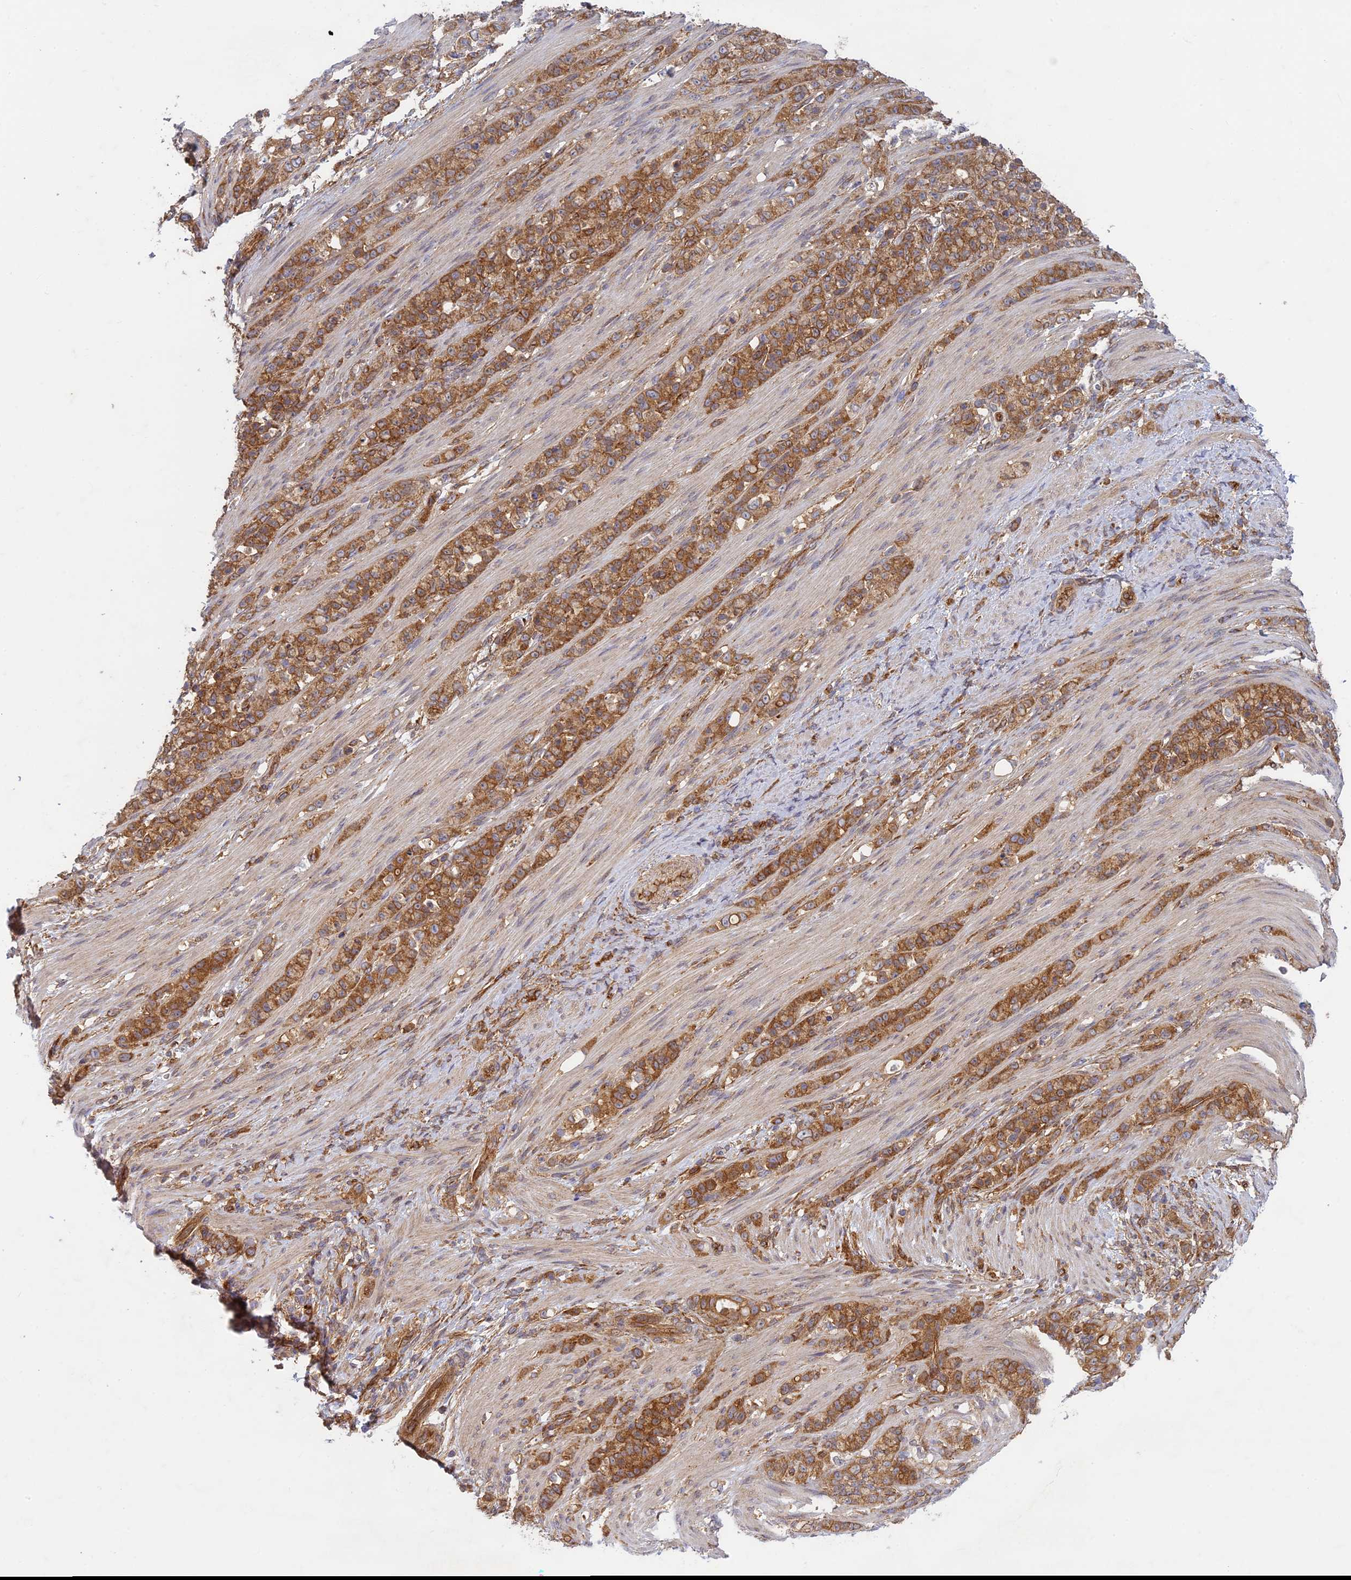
{"staining": {"intensity": "moderate", "quantity": ">75%", "location": "cytoplasmic/membranous"}, "tissue": "stomach cancer", "cell_type": "Tumor cells", "image_type": "cancer", "snomed": [{"axis": "morphology", "description": "Adenocarcinoma, NOS"}, {"axis": "topography", "description": "Stomach"}], "caption": "Approximately >75% of tumor cells in human stomach adenocarcinoma show moderate cytoplasmic/membranous protein expression as visualized by brown immunohistochemical staining.", "gene": "TCF25", "patient": {"sex": "female", "age": 79}}